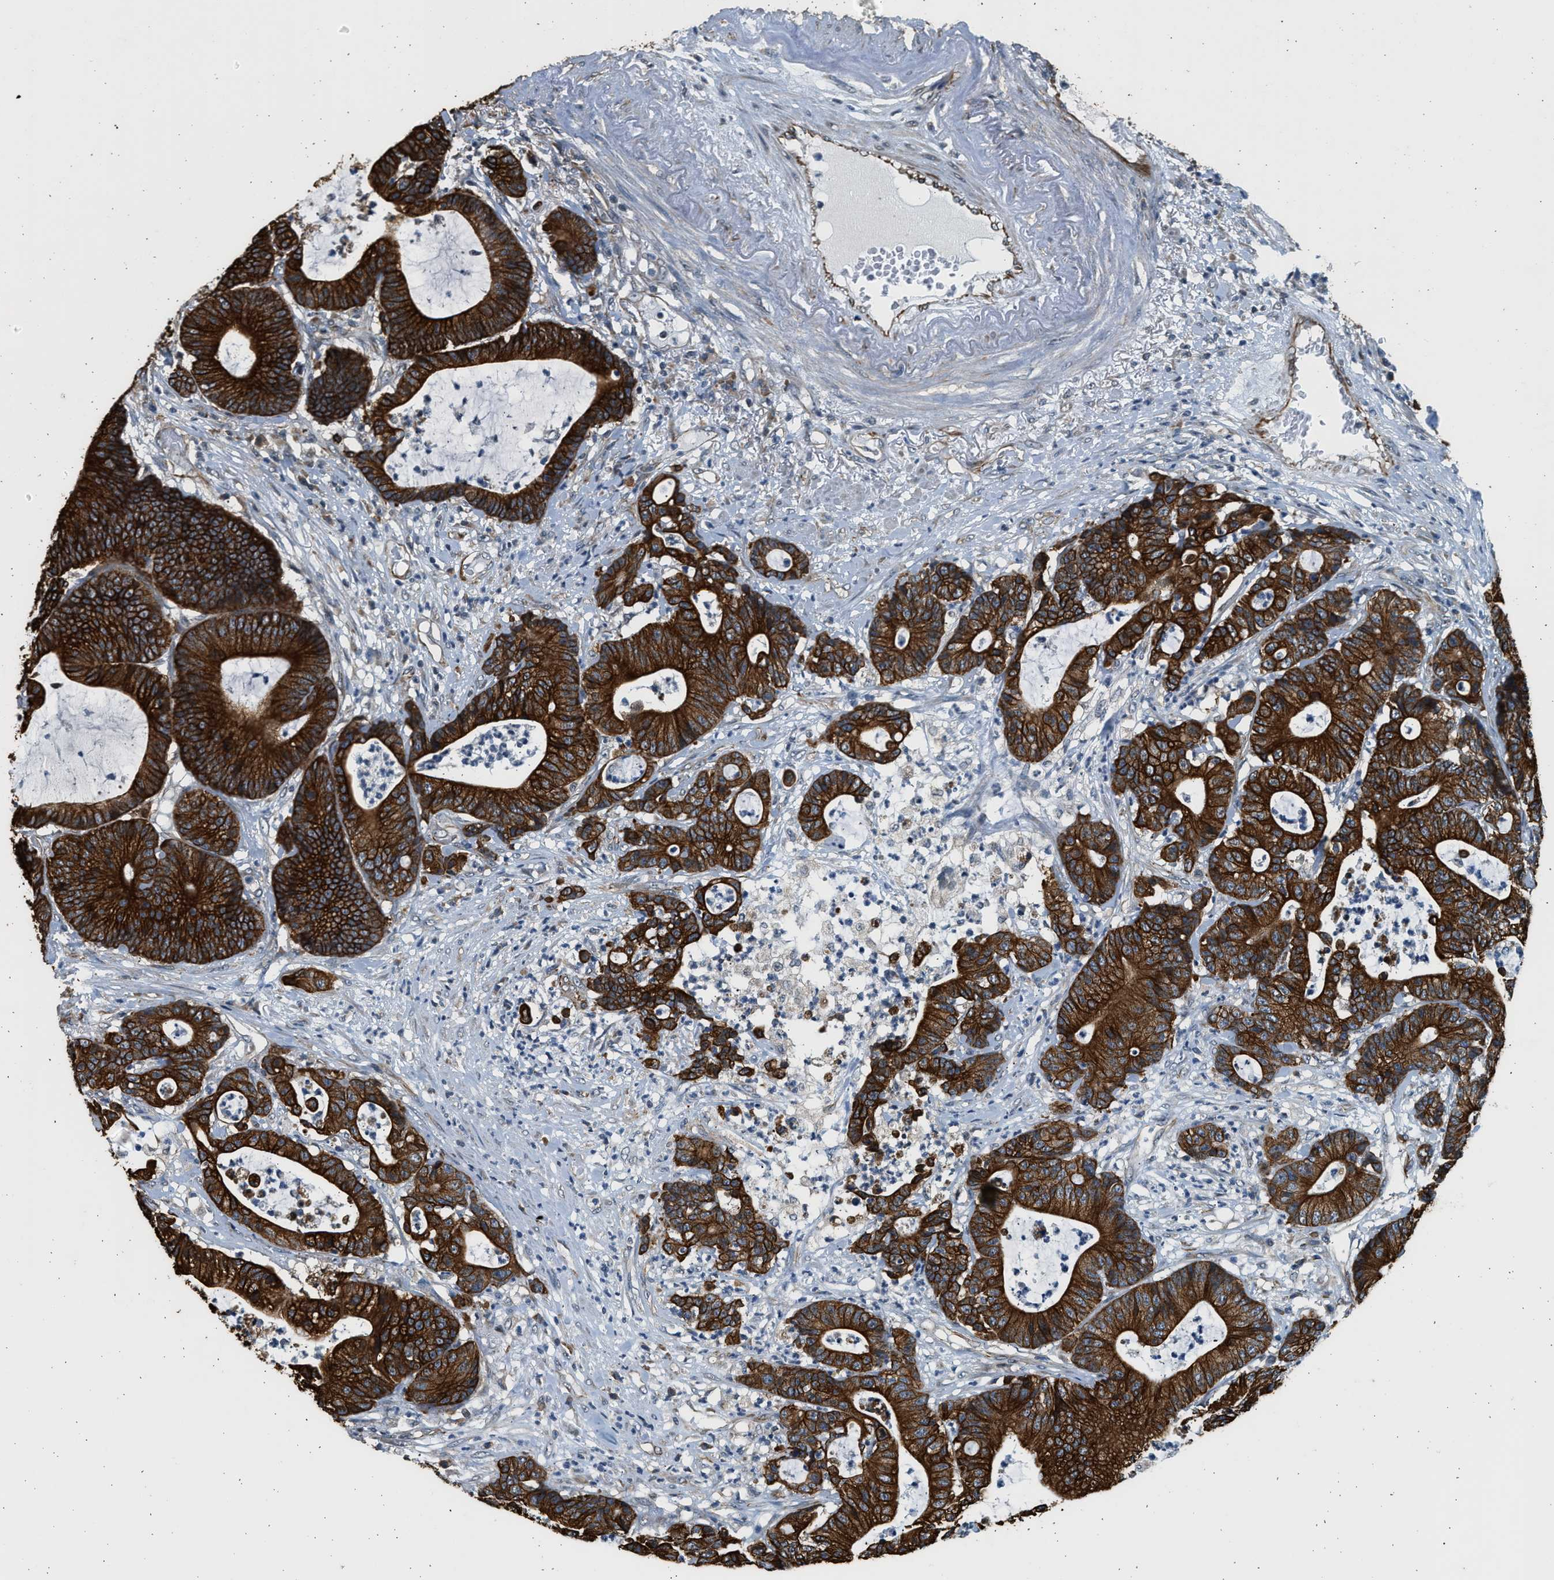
{"staining": {"intensity": "strong", "quantity": ">75%", "location": "cytoplasmic/membranous"}, "tissue": "colorectal cancer", "cell_type": "Tumor cells", "image_type": "cancer", "snomed": [{"axis": "morphology", "description": "Adenocarcinoma, NOS"}, {"axis": "topography", "description": "Colon"}], "caption": "Tumor cells reveal high levels of strong cytoplasmic/membranous positivity in approximately >75% of cells in human colorectal cancer.", "gene": "PCLO", "patient": {"sex": "female", "age": 84}}